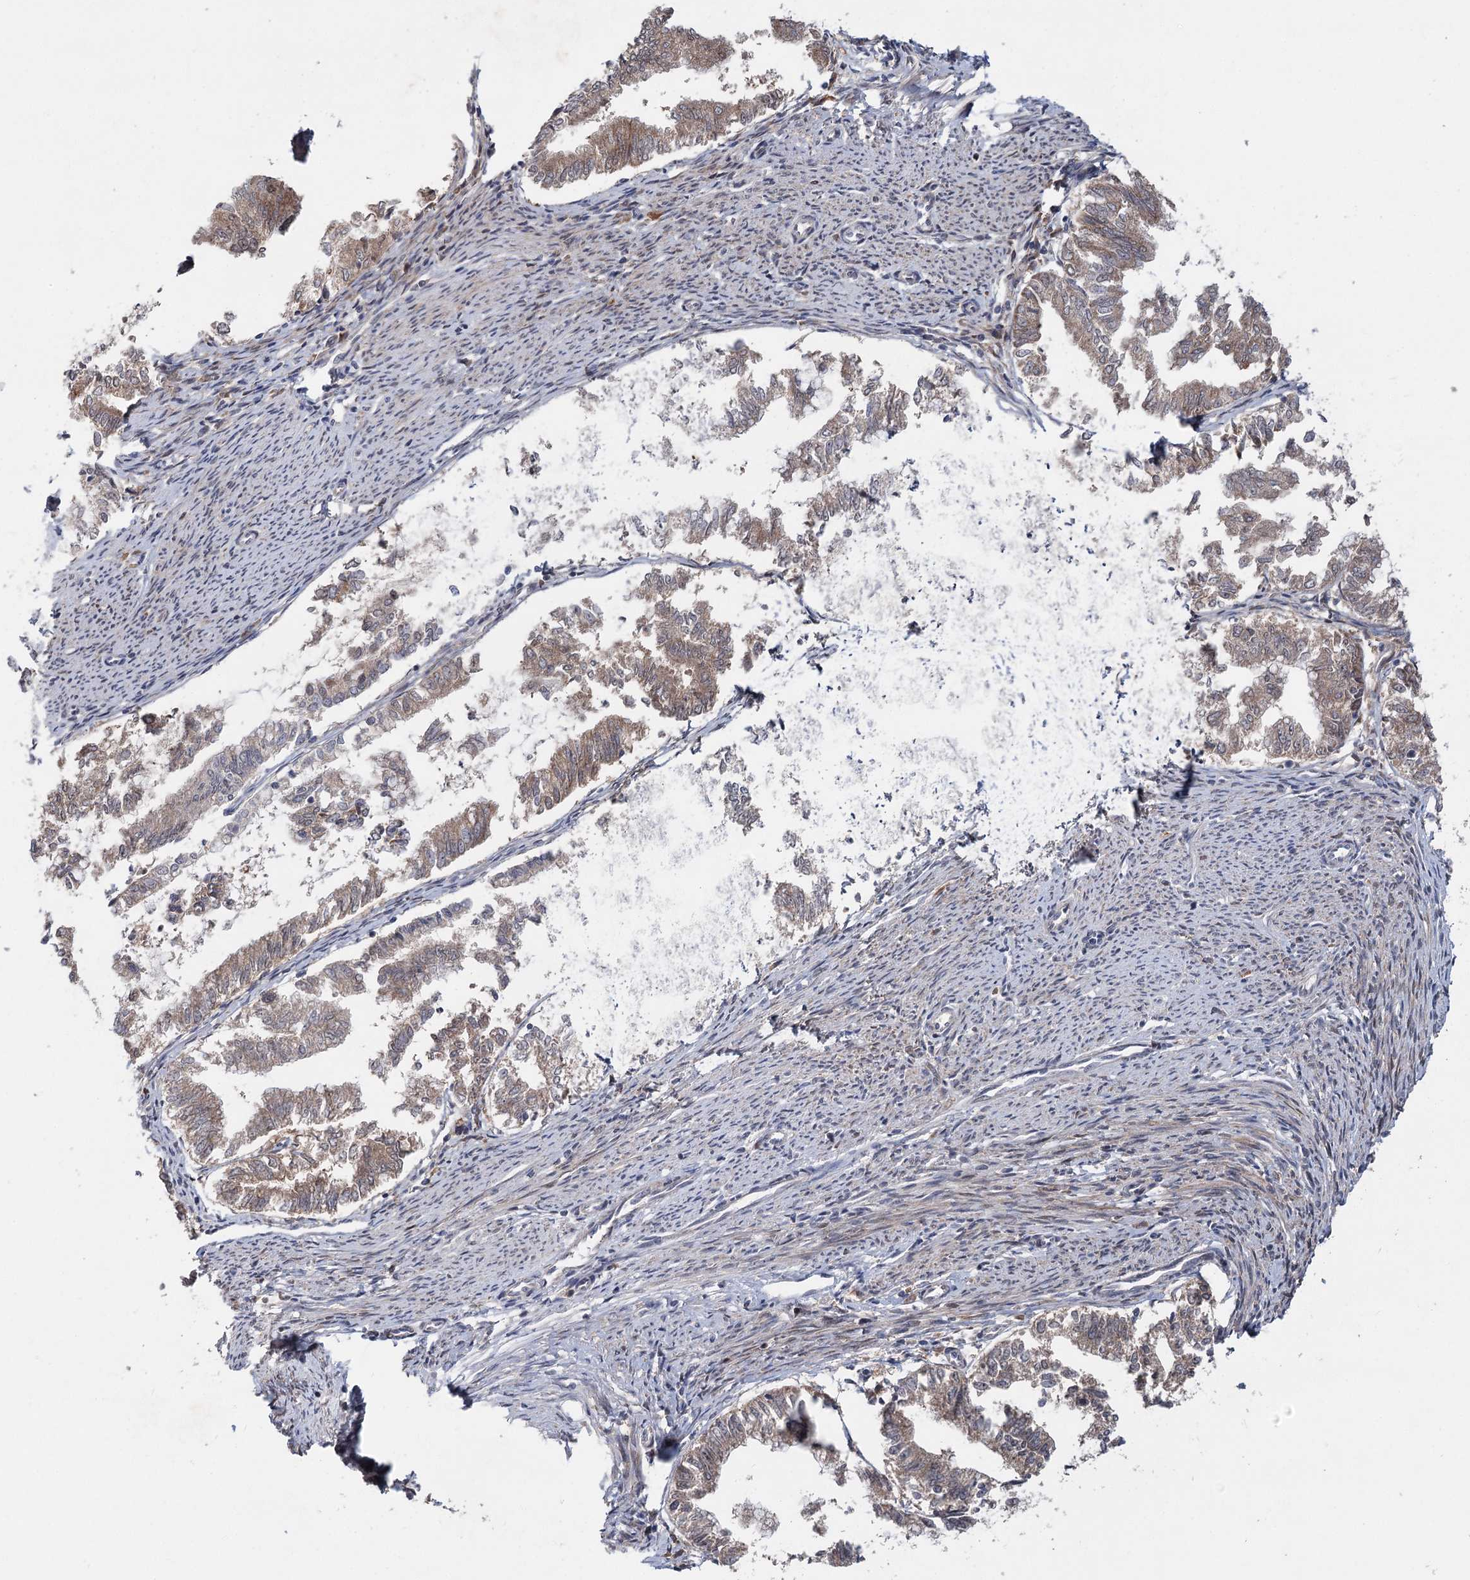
{"staining": {"intensity": "weak", "quantity": ">75%", "location": "cytoplasmic/membranous"}, "tissue": "endometrial cancer", "cell_type": "Tumor cells", "image_type": "cancer", "snomed": [{"axis": "morphology", "description": "Adenocarcinoma, NOS"}, {"axis": "topography", "description": "Endometrium"}], "caption": "Immunohistochemical staining of endometrial cancer demonstrates low levels of weak cytoplasmic/membranous protein expression in about >75% of tumor cells. (brown staining indicates protein expression, while blue staining denotes nuclei).", "gene": "AP3B1", "patient": {"sex": "female", "age": 79}}